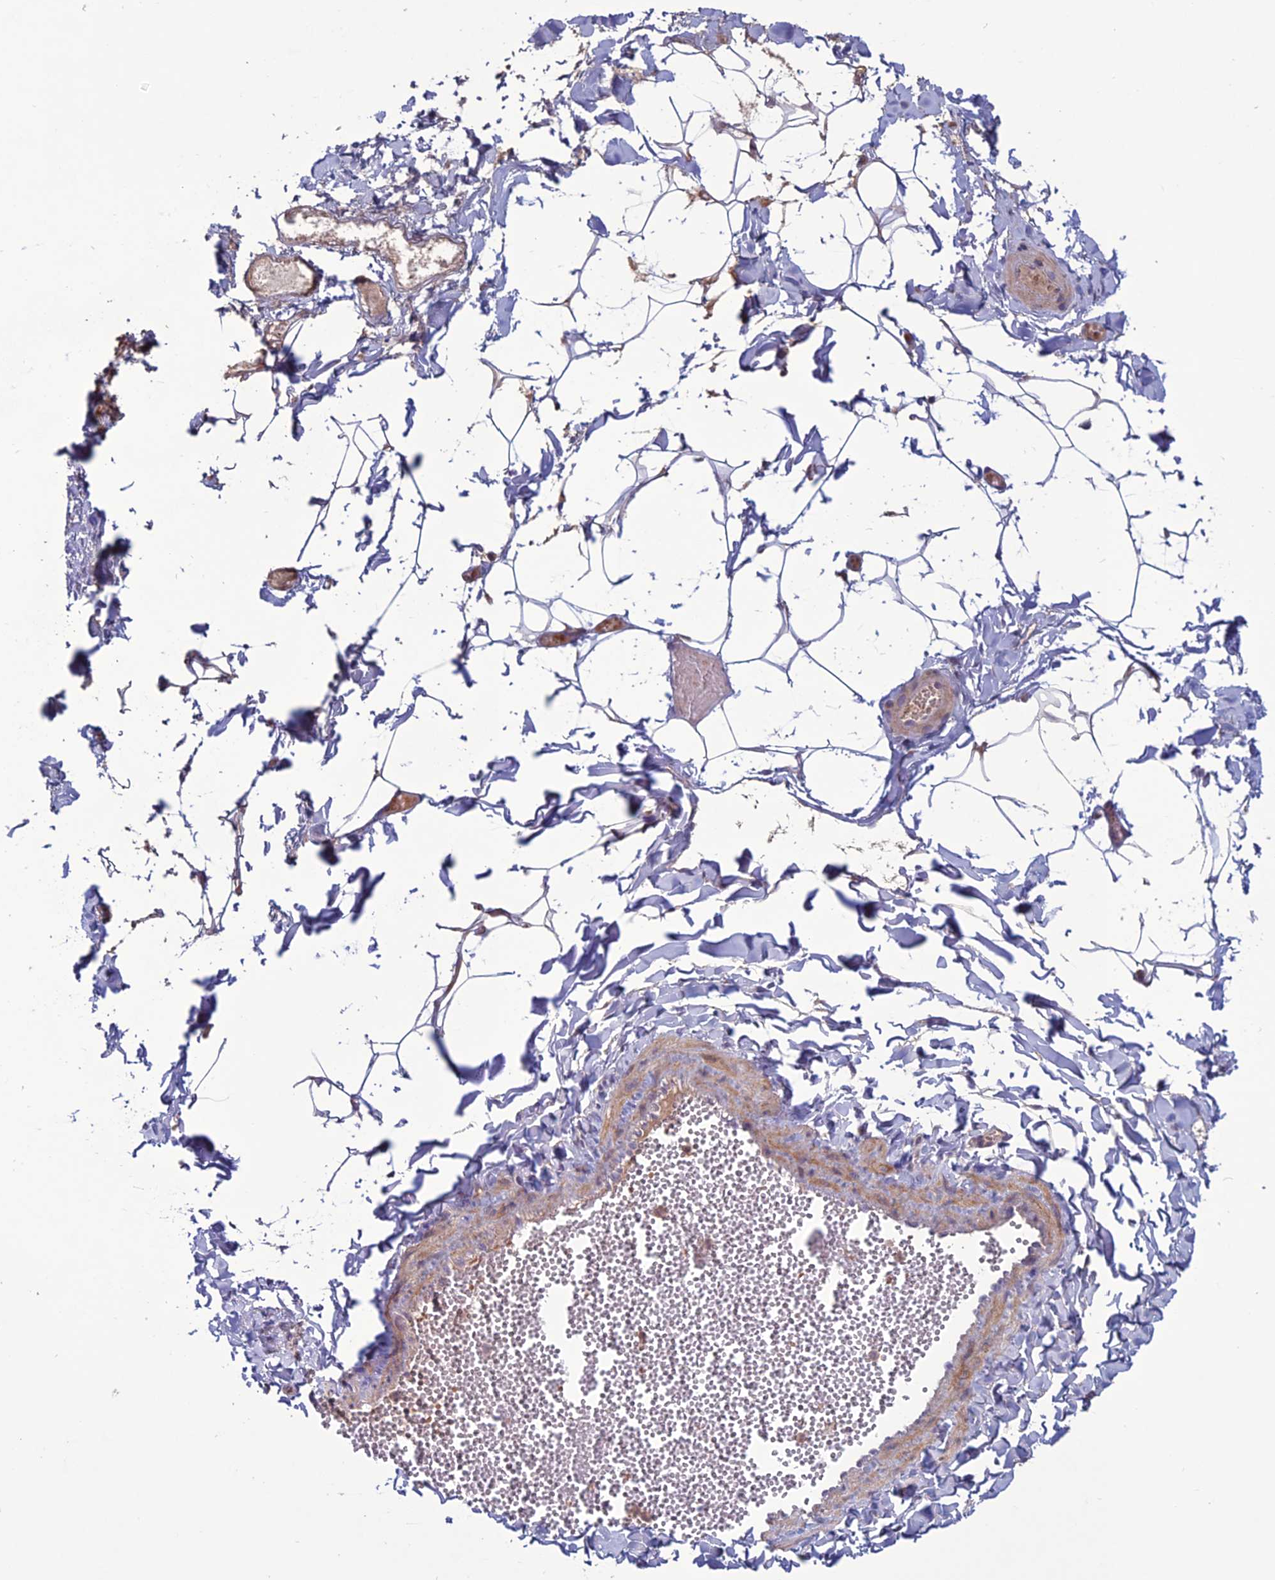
{"staining": {"intensity": "negative", "quantity": "none", "location": "none"}, "tissue": "adipose tissue", "cell_type": "Adipocytes", "image_type": "normal", "snomed": [{"axis": "morphology", "description": "Normal tissue, NOS"}, {"axis": "topography", "description": "Gallbladder"}, {"axis": "topography", "description": "Peripheral nerve tissue"}], "caption": "An immunohistochemistry (IHC) image of benign adipose tissue is shown. There is no staining in adipocytes of adipose tissue. (Stains: DAB immunohistochemistry (IHC) with hematoxylin counter stain, Microscopy: brightfield microscopy at high magnification).", "gene": "C2orf76", "patient": {"sex": "male", "age": 38}}